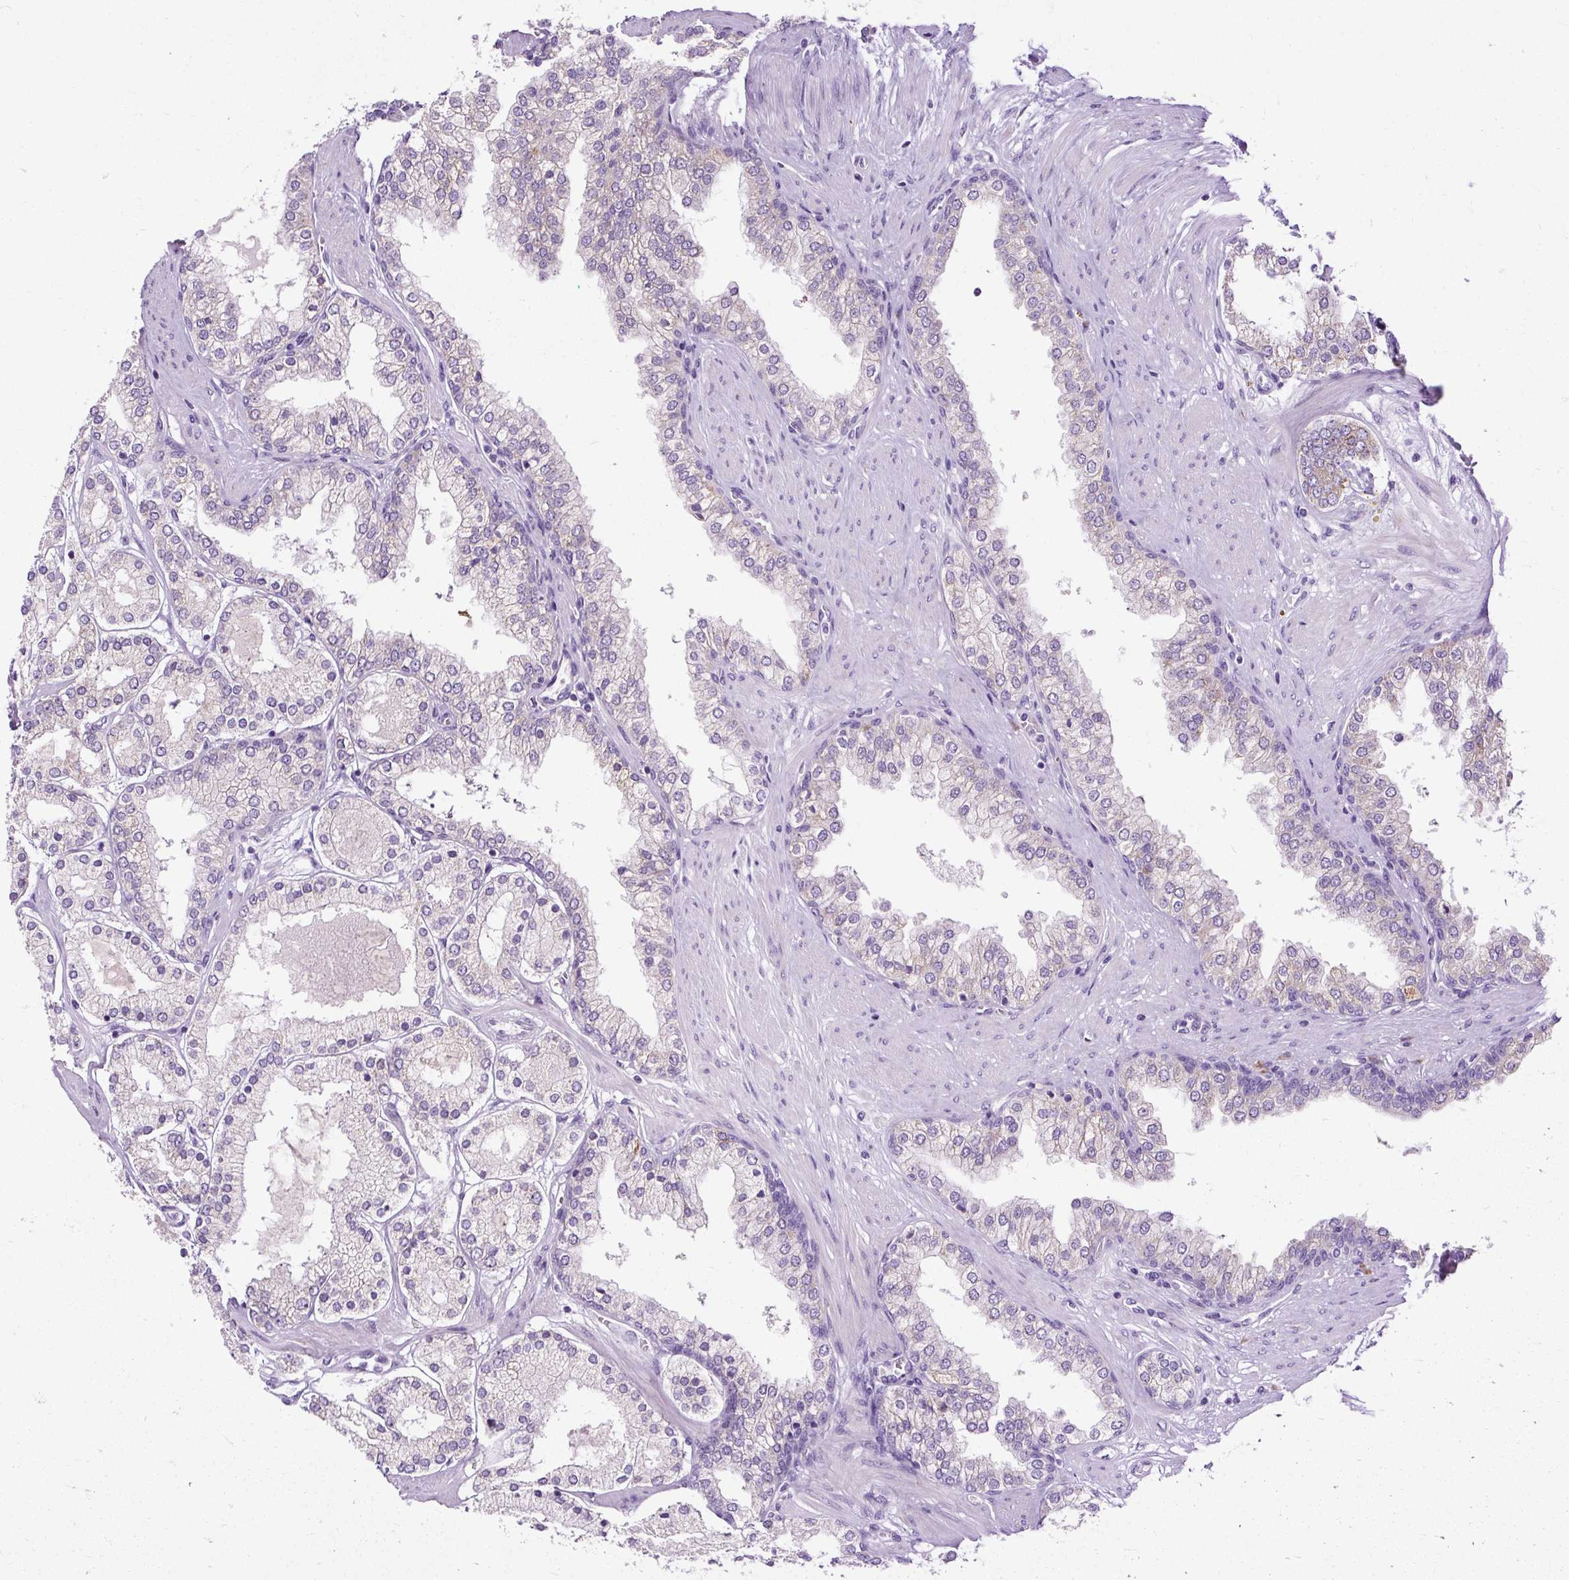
{"staining": {"intensity": "negative", "quantity": "none", "location": "none"}, "tissue": "prostate cancer", "cell_type": "Tumor cells", "image_type": "cancer", "snomed": [{"axis": "morphology", "description": "Adenocarcinoma, Low grade"}, {"axis": "topography", "description": "Prostate"}], "caption": "Prostate cancer stained for a protein using immunohistochemistry reveals no staining tumor cells.", "gene": "FMC1", "patient": {"sex": "male", "age": 42}}